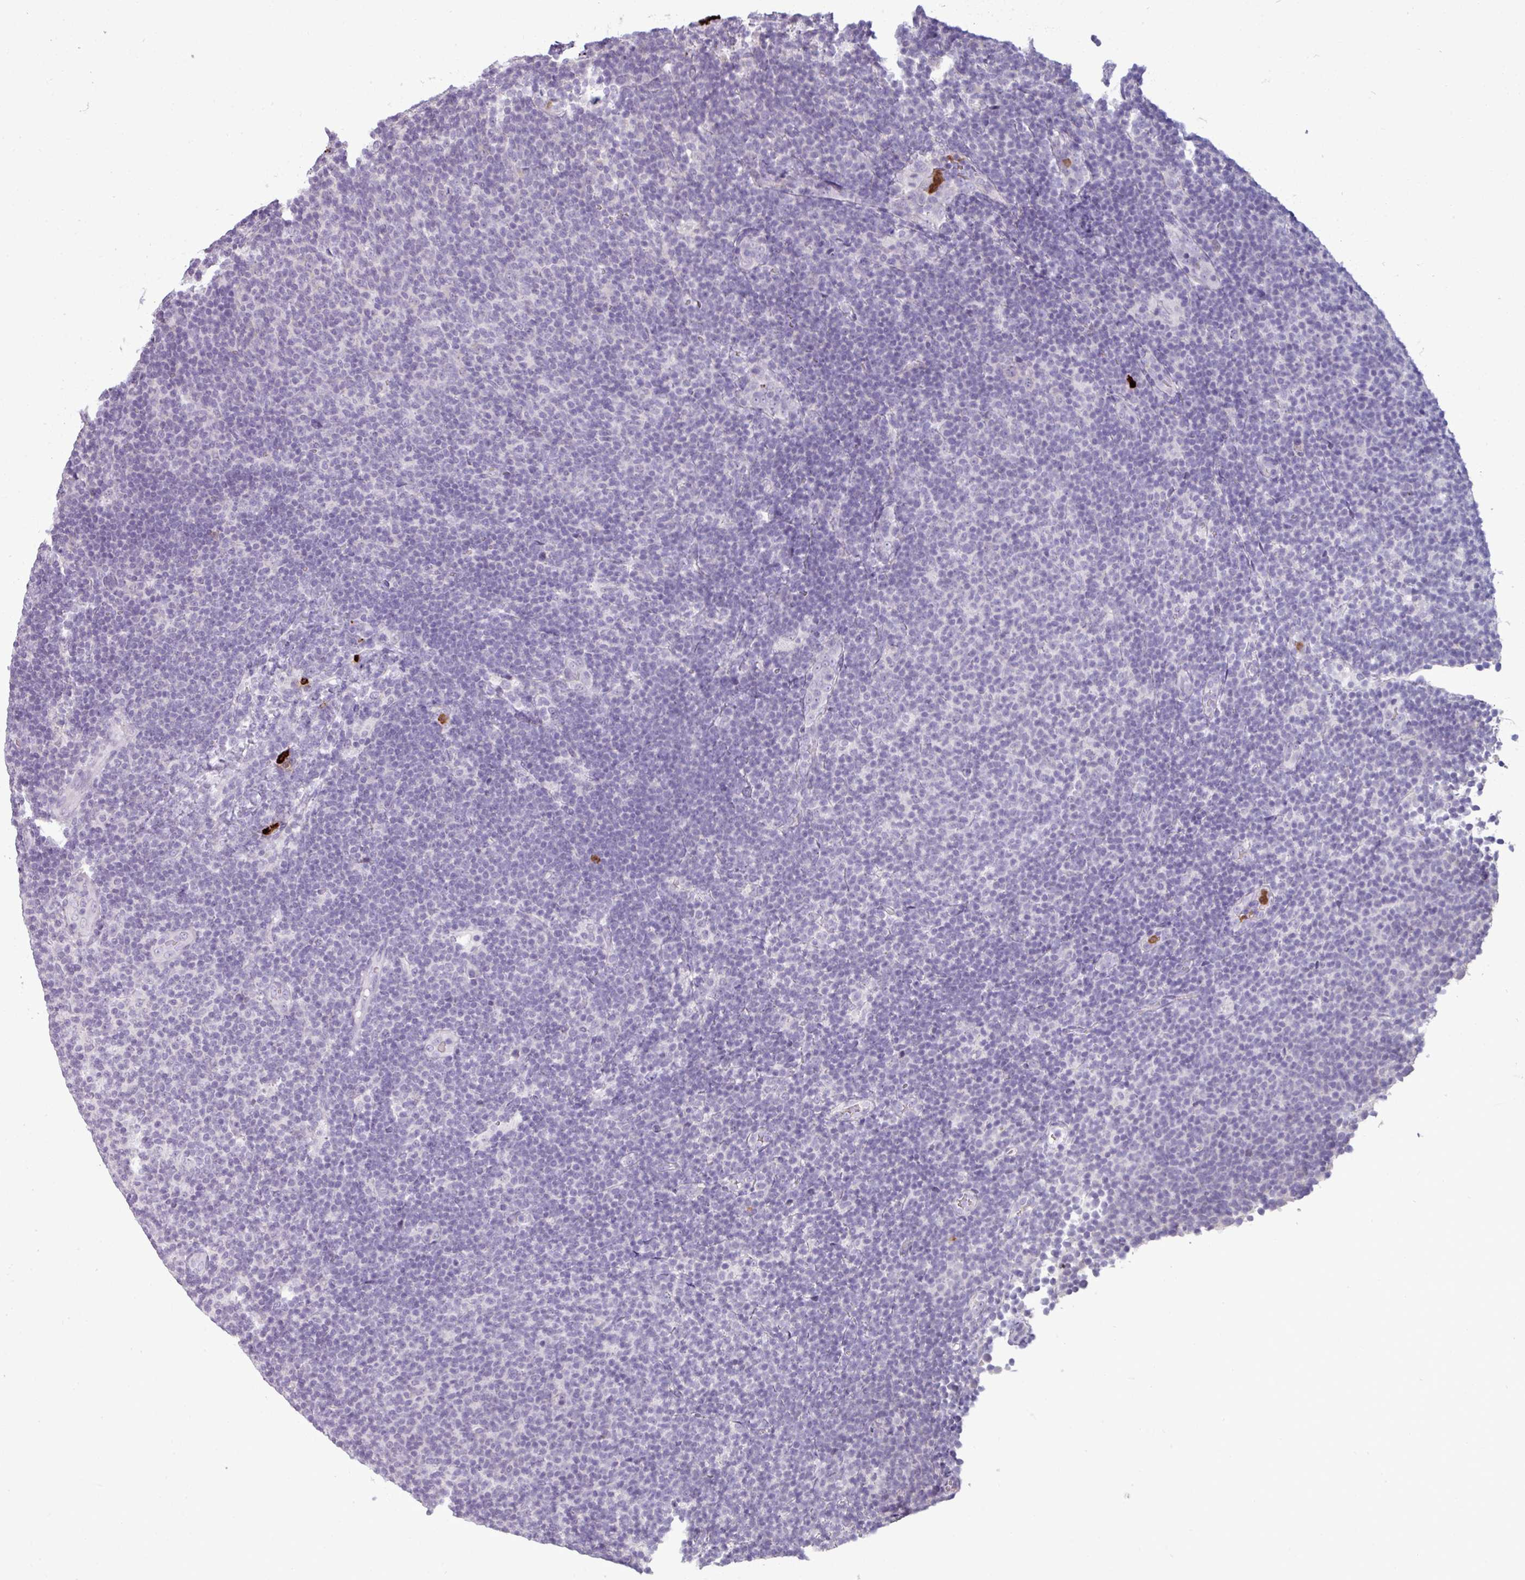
{"staining": {"intensity": "negative", "quantity": "none", "location": "none"}, "tissue": "lymphoma", "cell_type": "Tumor cells", "image_type": "cancer", "snomed": [{"axis": "morphology", "description": "Malignant lymphoma, non-Hodgkin's type, Low grade"}, {"axis": "topography", "description": "Lymph node"}], "caption": "Tumor cells are negative for protein expression in human lymphoma.", "gene": "TRIM39", "patient": {"sex": "male", "age": 66}}